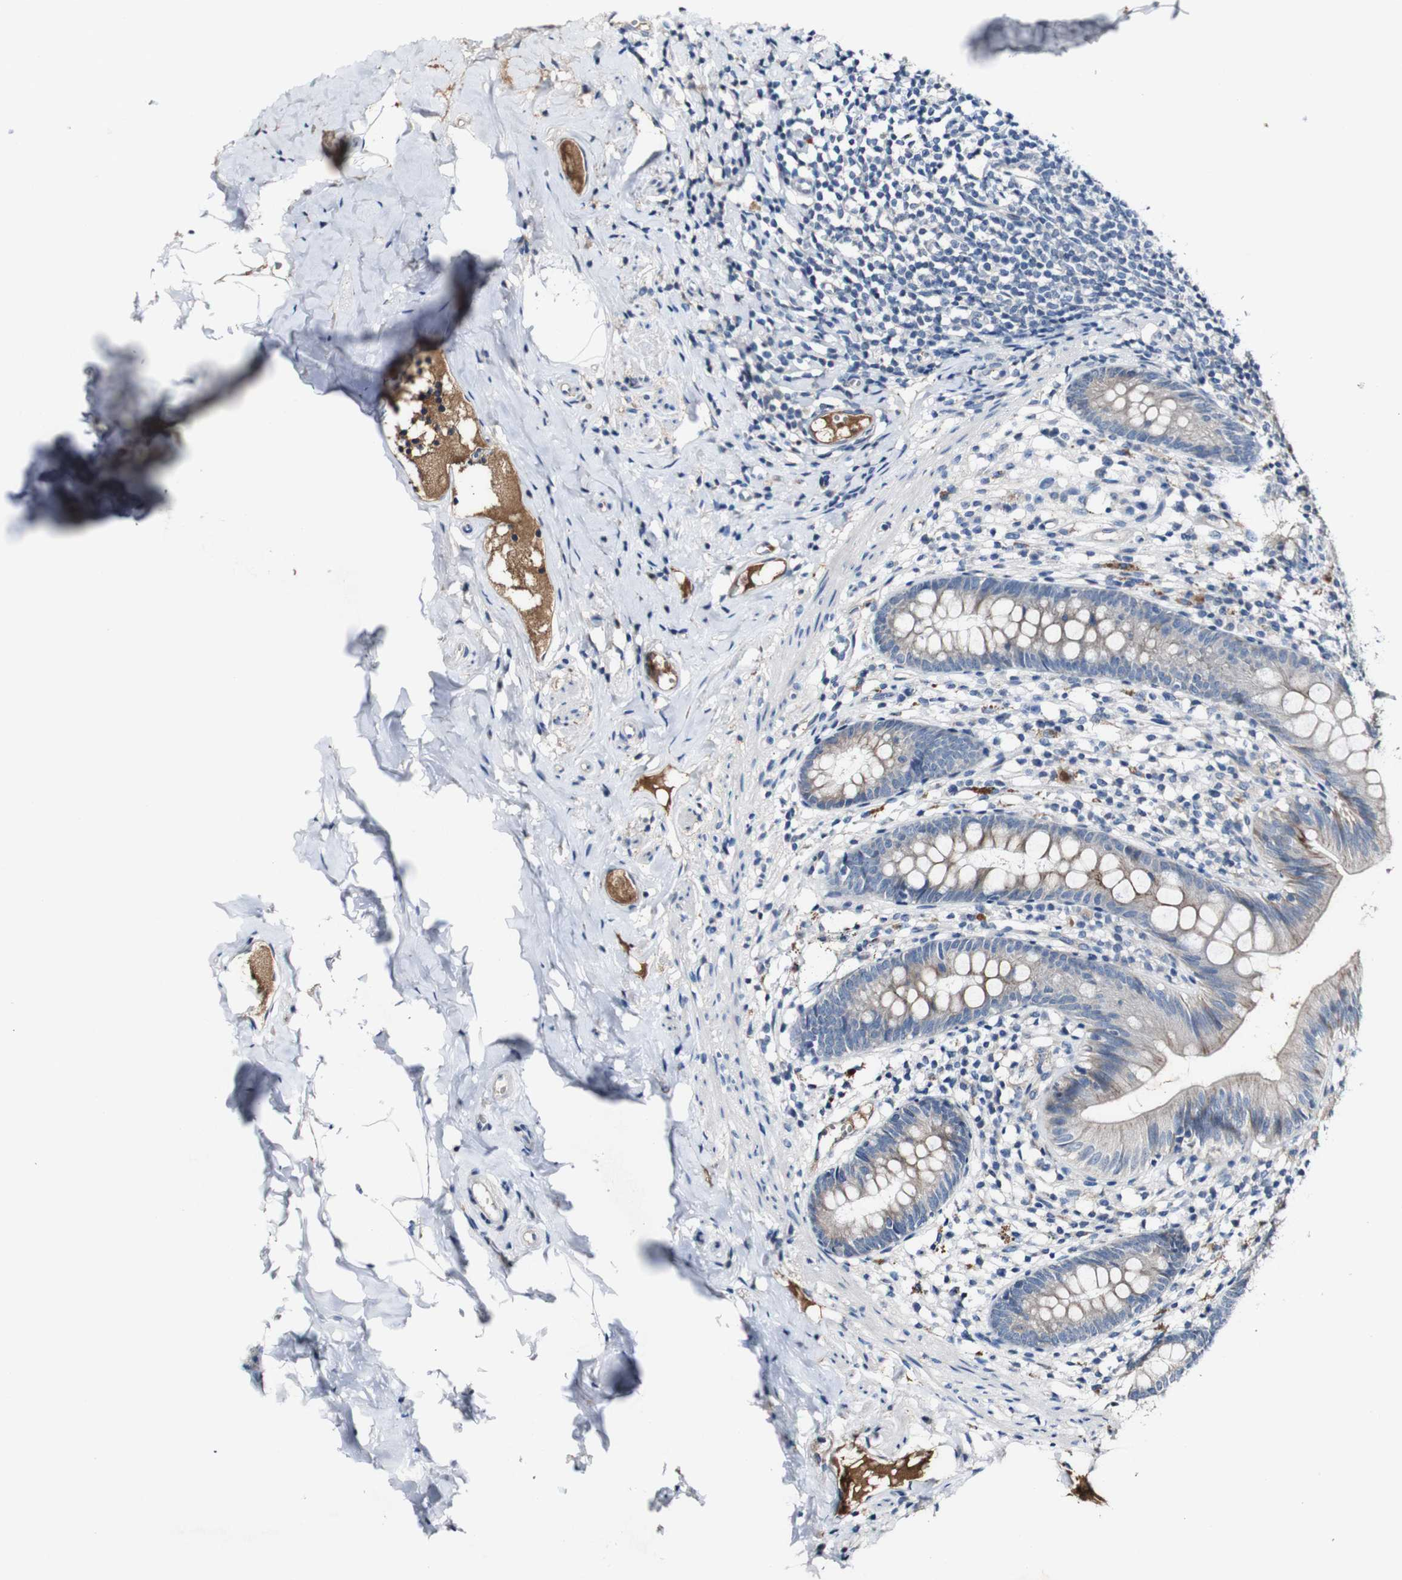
{"staining": {"intensity": "weak", "quantity": "25%-75%", "location": "cytoplasmic/membranous"}, "tissue": "appendix", "cell_type": "Glandular cells", "image_type": "normal", "snomed": [{"axis": "morphology", "description": "Normal tissue, NOS"}, {"axis": "topography", "description": "Appendix"}], "caption": "Glandular cells demonstrate low levels of weak cytoplasmic/membranous expression in approximately 25%-75% of cells in unremarkable appendix. (Brightfield microscopy of DAB IHC at high magnification).", "gene": "GRAMD1A", "patient": {"sex": "male", "age": 52}}